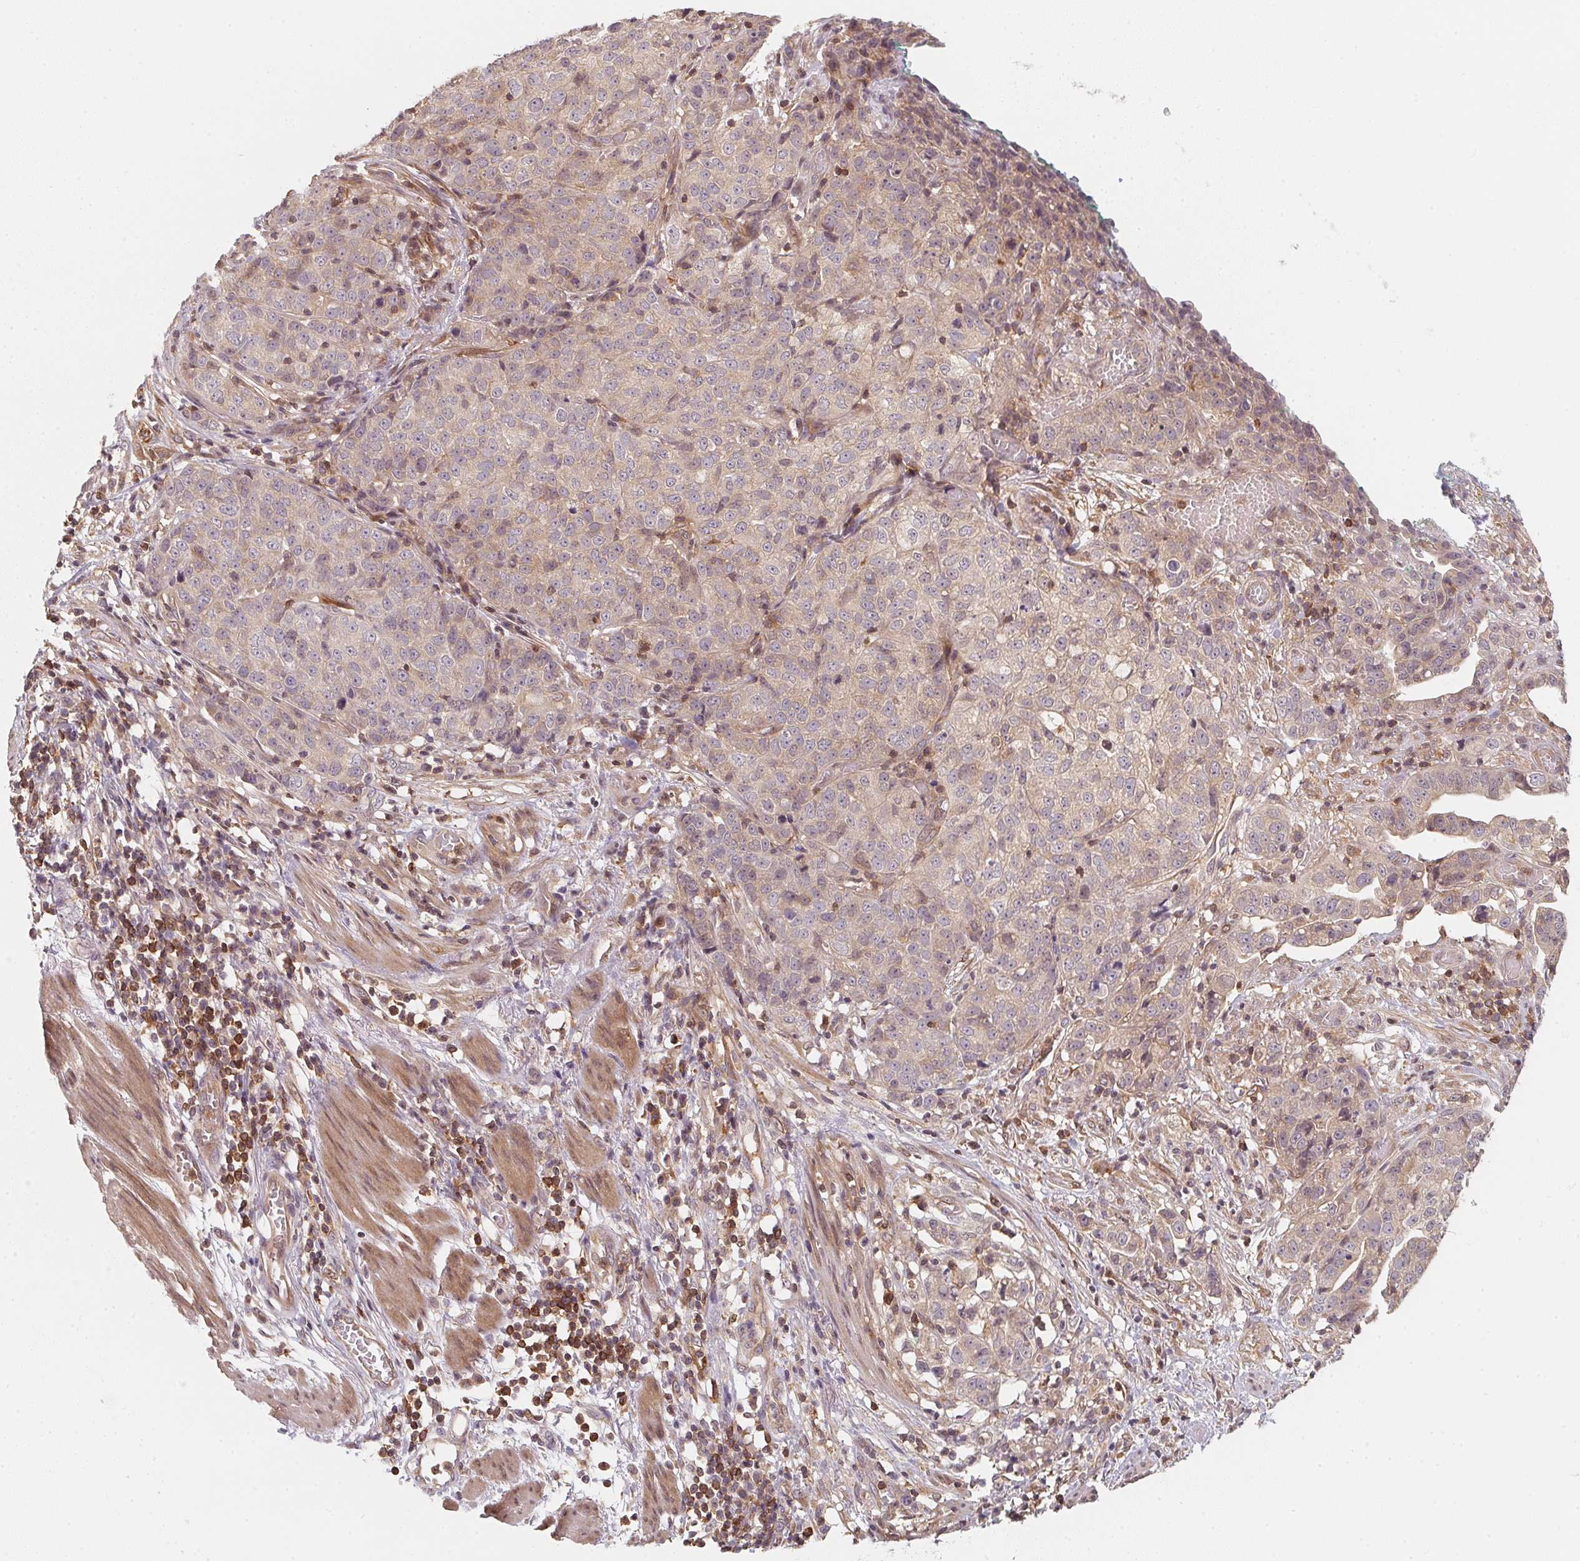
{"staining": {"intensity": "negative", "quantity": "none", "location": "none"}, "tissue": "stomach cancer", "cell_type": "Tumor cells", "image_type": "cancer", "snomed": [{"axis": "morphology", "description": "Adenocarcinoma, NOS"}, {"axis": "topography", "description": "Stomach, upper"}], "caption": "This photomicrograph is of stomach cancer (adenocarcinoma) stained with IHC to label a protein in brown with the nuclei are counter-stained blue. There is no positivity in tumor cells. (DAB immunohistochemistry (IHC), high magnification).", "gene": "ANKRD13A", "patient": {"sex": "female", "age": 67}}